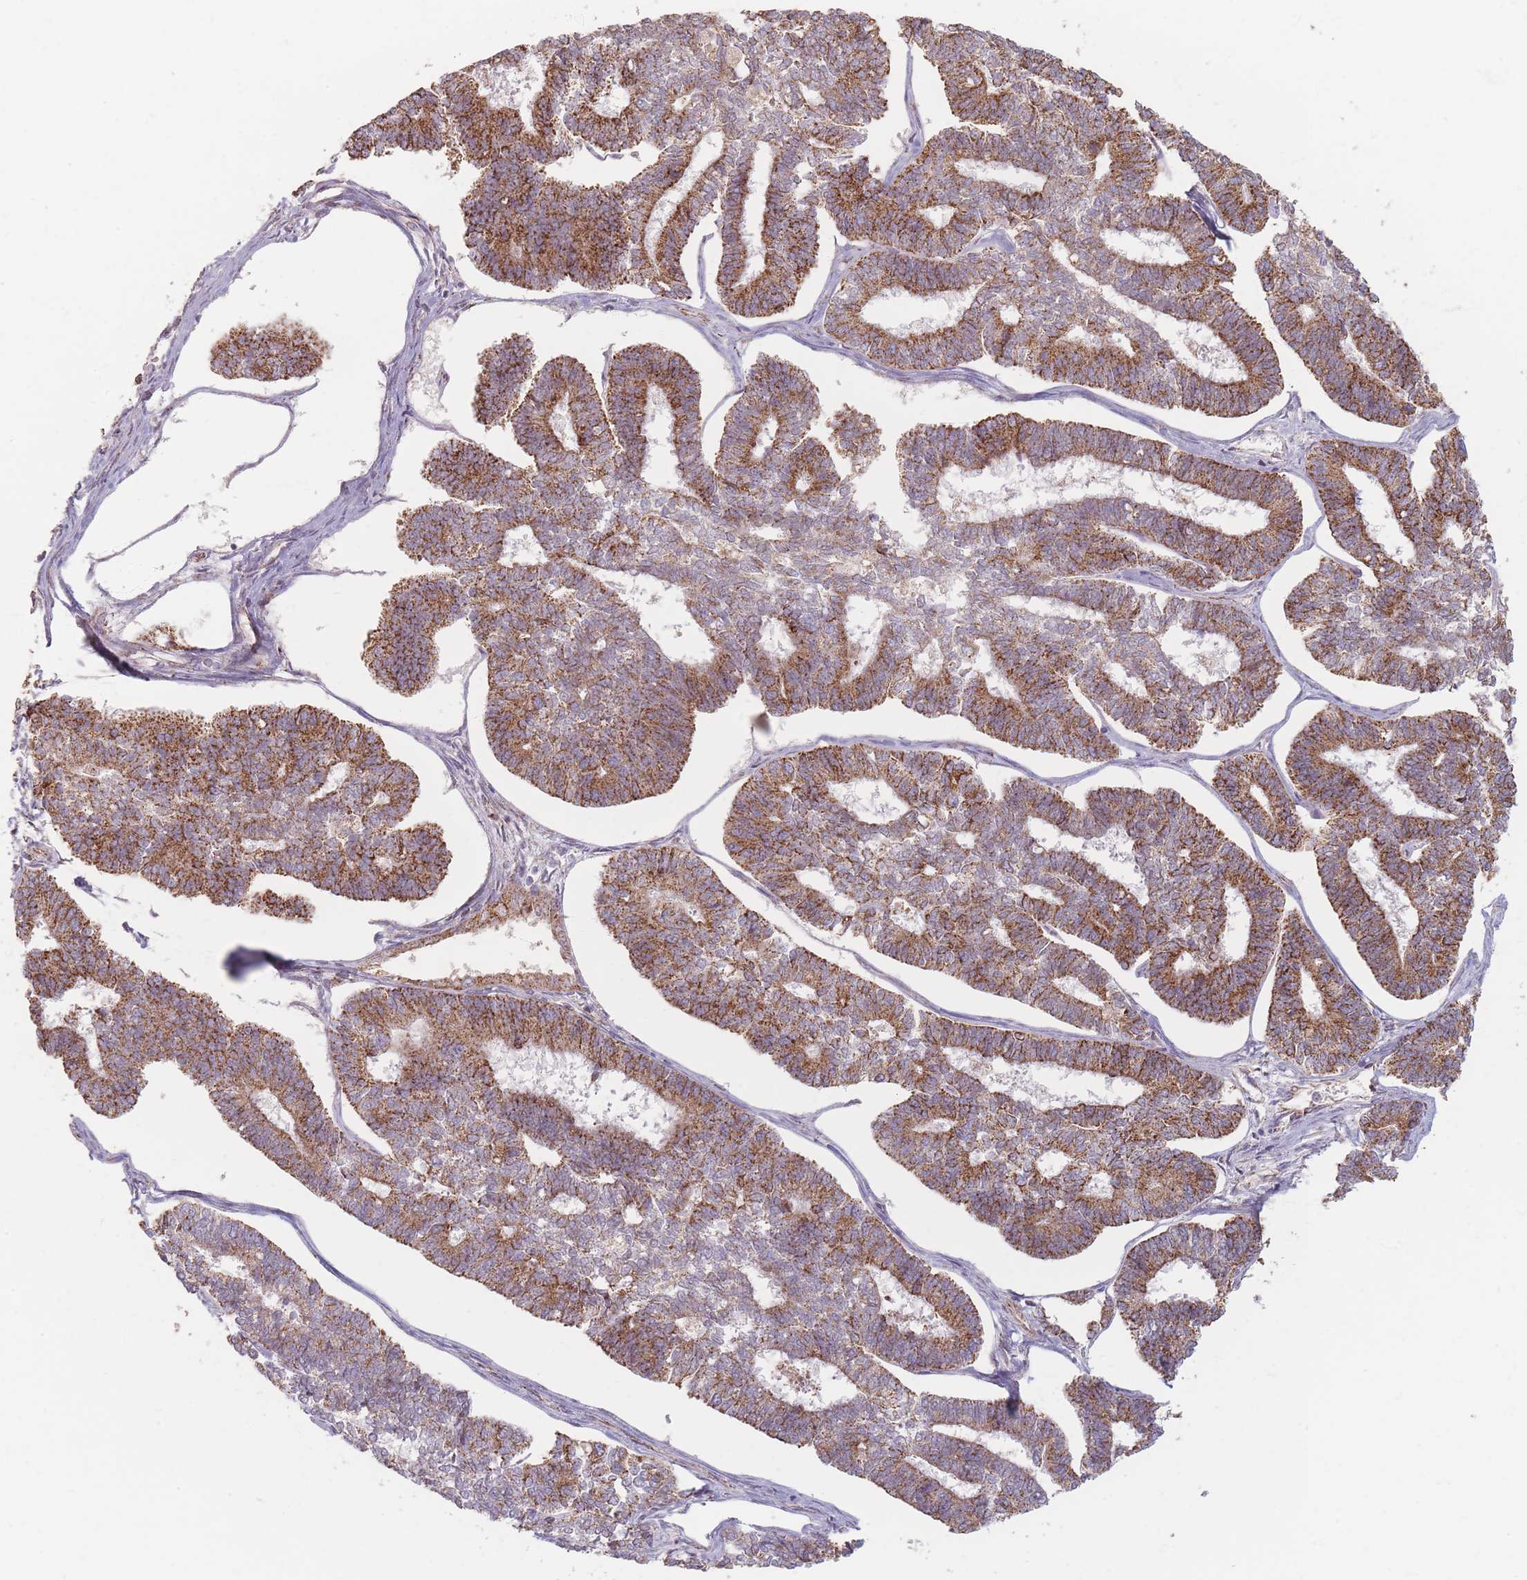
{"staining": {"intensity": "moderate", "quantity": ">75%", "location": "cytoplasmic/membranous"}, "tissue": "endometrial cancer", "cell_type": "Tumor cells", "image_type": "cancer", "snomed": [{"axis": "morphology", "description": "Adenocarcinoma, NOS"}, {"axis": "topography", "description": "Endometrium"}], "caption": "IHC staining of endometrial cancer, which demonstrates medium levels of moderate cytoplasmic/membranous positivity in approximately >75% of tumor cells indicating moderate cytoplasmic/membranous protein positivity. The staining was performed using DAB (3,3'-diaminobenzidine) (brown) for protein detection and nuclei were counterstained in hematoxylin (blue).", "gene": "ESRP2", "patient": {"sex": "female", "age": 70}}